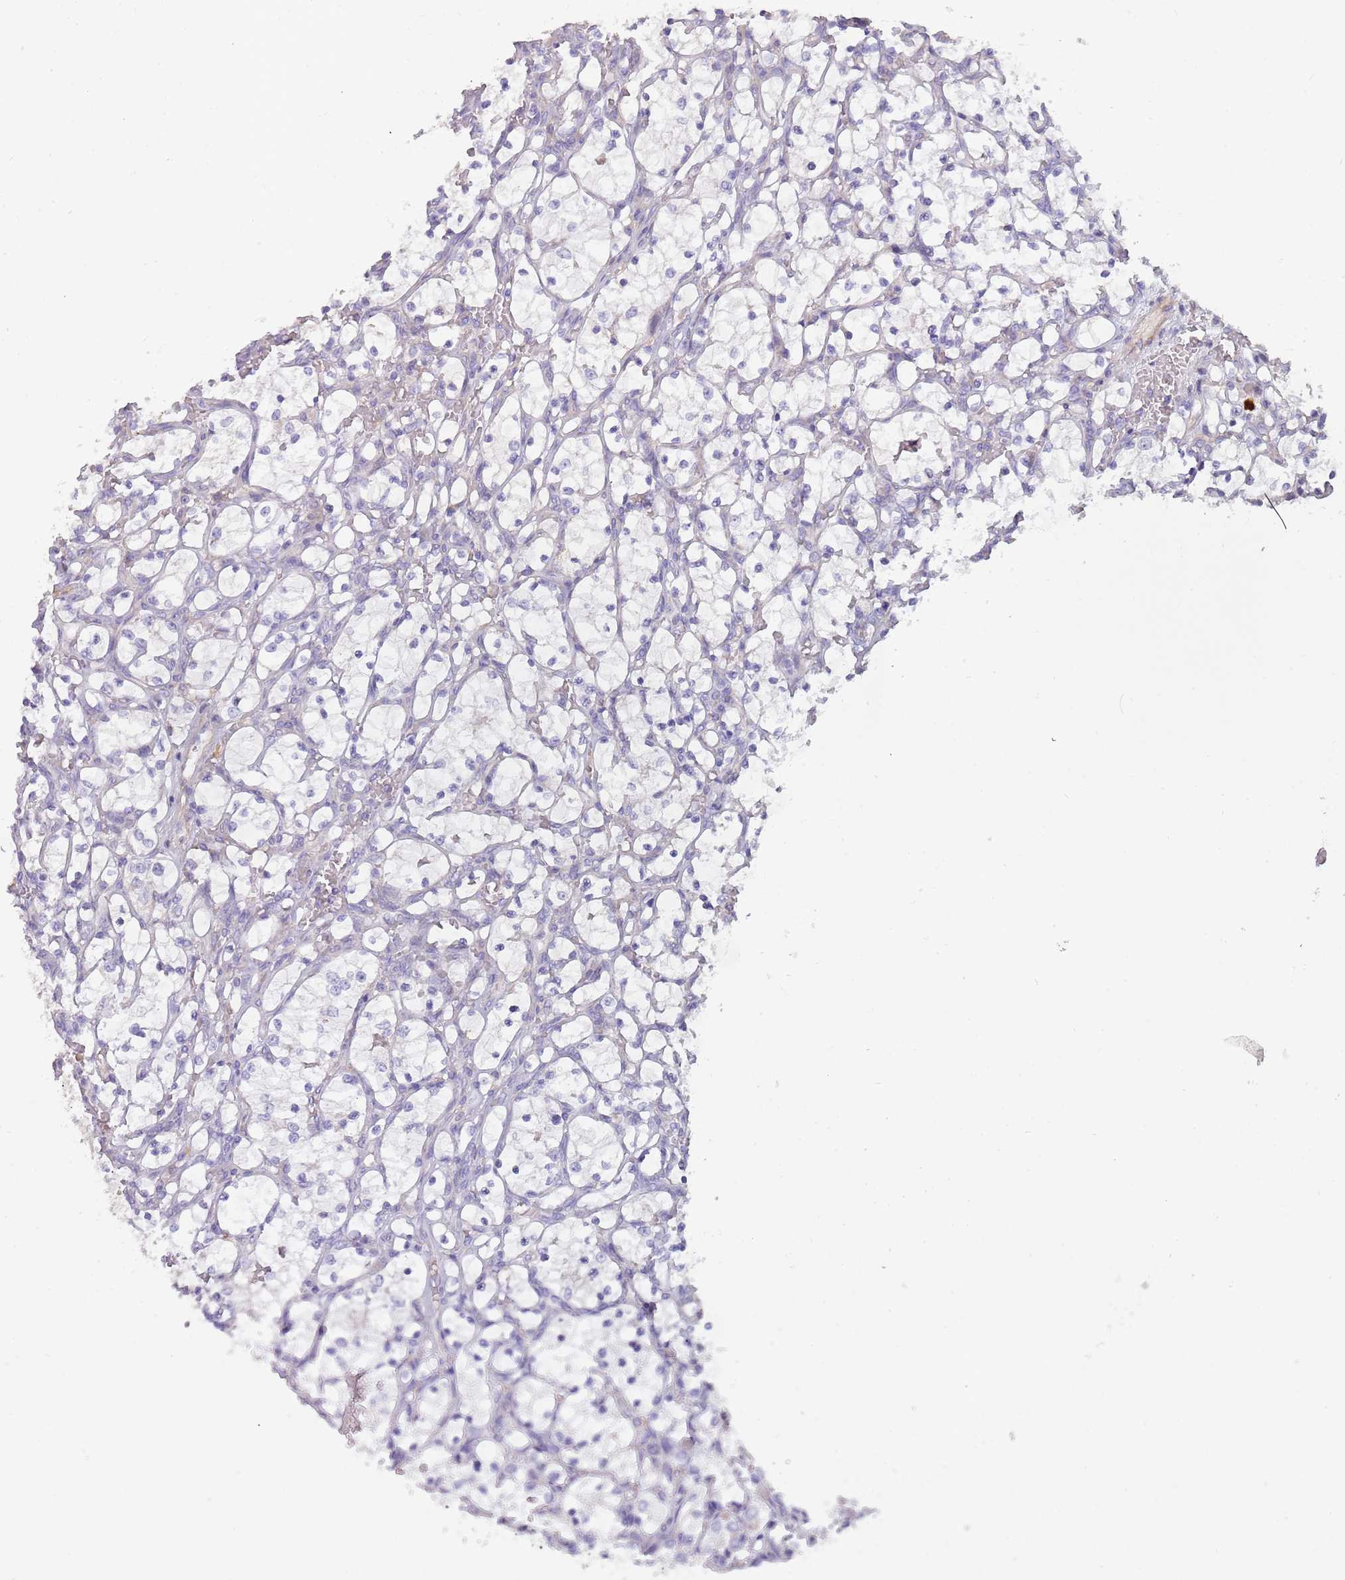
{"staining": {"intensity": "negative", "quantity": "none", "location": "none"}, "tissue": "renal cancer", "cell_type": "Tumor cells", "image_type": "cancer", "snomed": [{"axis": "morphology", "description": "Adenocarcinoma, NOS"}, {"axis": "topography", "description": "Kidney"}], "caption": "High magnification brightfield microscopy of renal cancer stained with DAB (brown) and counterstained with hematoxylin (blue): tumor cells show no significant positivity. (DAB (3,3'-diaminobenzidine) immunohistochemistry, high magnification).", "gene": "SUSD1", "patient": {"sex": "female", "age": 69}}